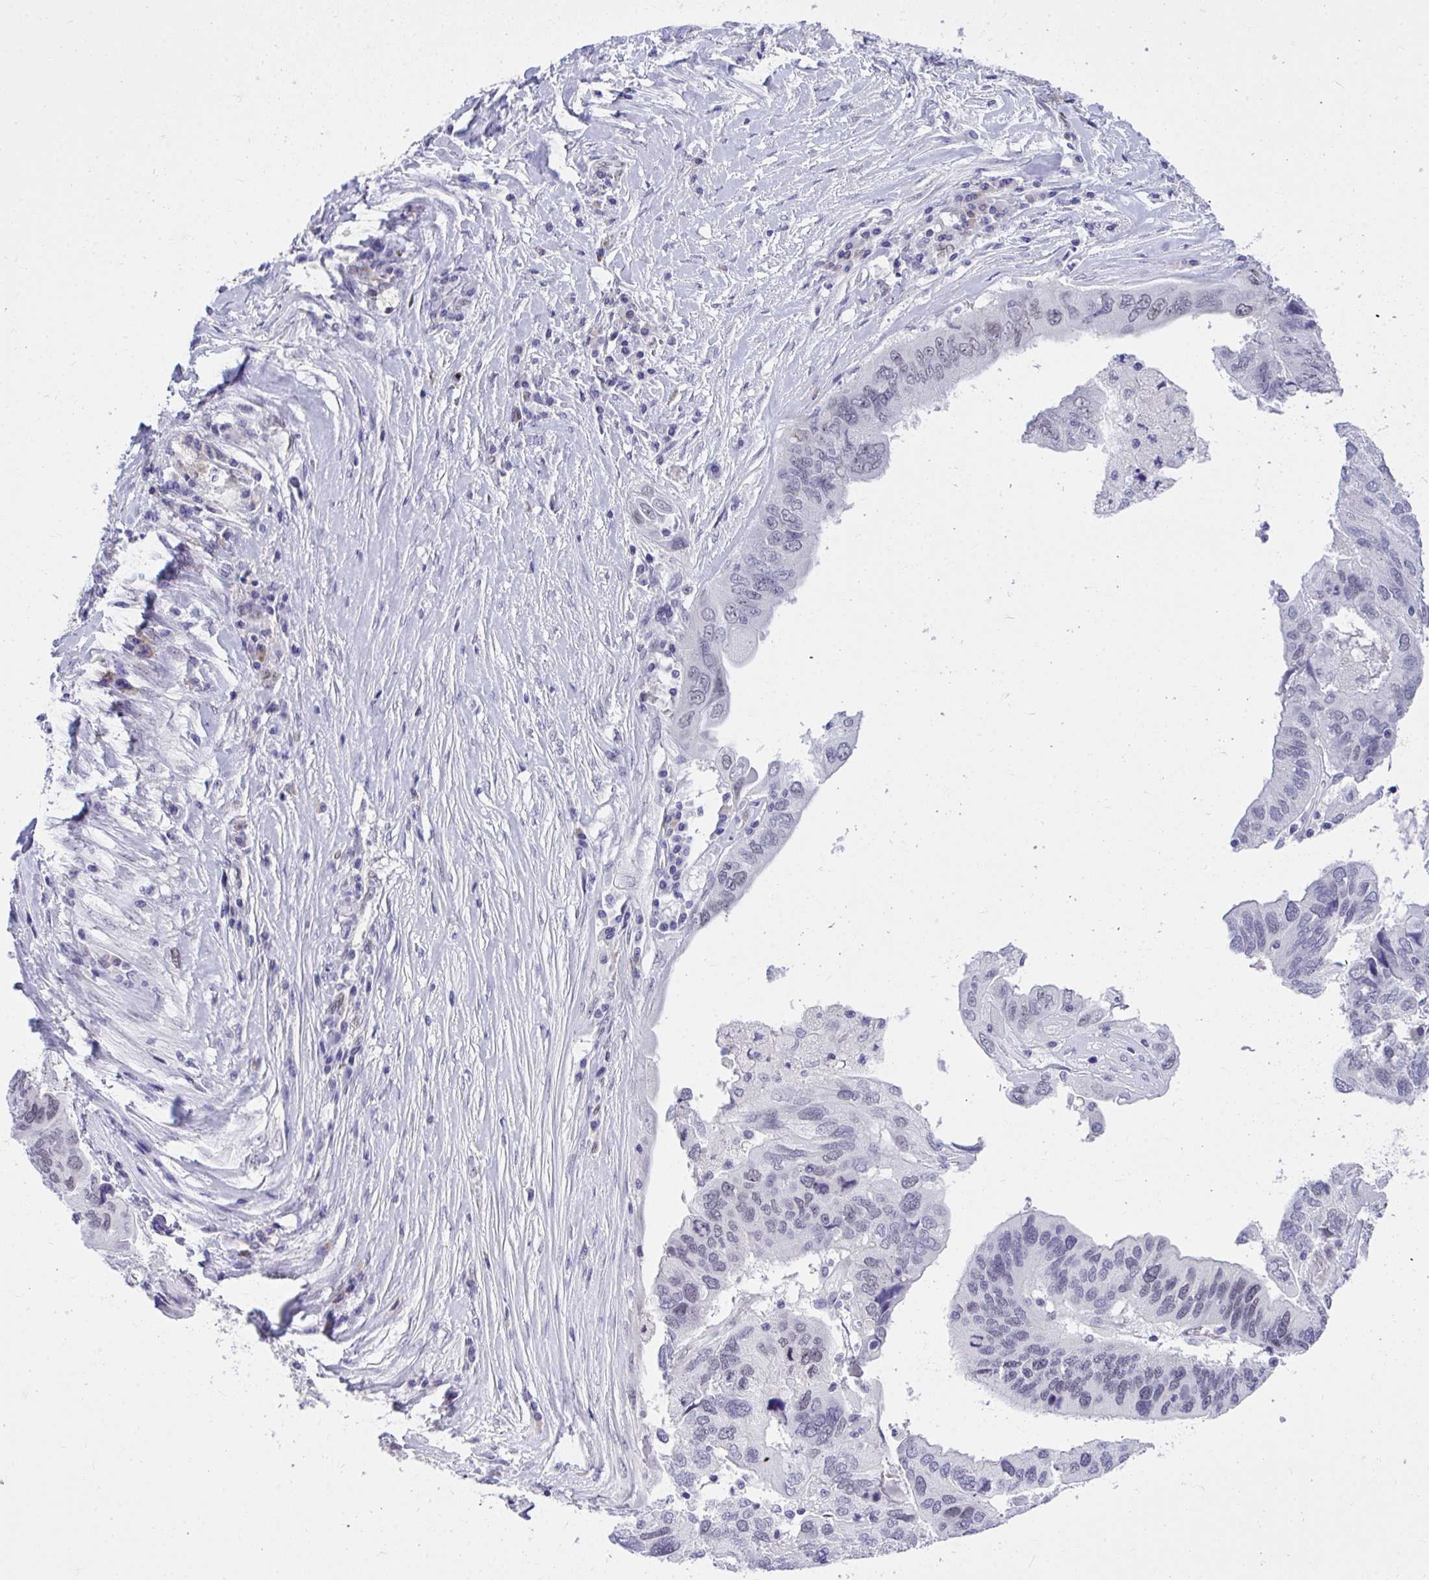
{"staining": {"intensity": "weak", "quantity": "<25%", "location": "nuclear"}, "tissue": "ovarian cancer", "cell_type": "Tumor cells", "image_type": "cancer", "snomed": [{"axis": "morphology", "description": "Cystadenocarcinoma, serous, NOS"}, {"axis": "topography", "description": "Ovary"}], "caption": "Immunohistochemistry histopathology image of human ovarian cancer (serous cystadenocarcinoma) stained for a protein (brown), which demonstrates no expression in tumor cells.", "gene": "TEAD4", "patient": {"sex": "female", "age": 79}}